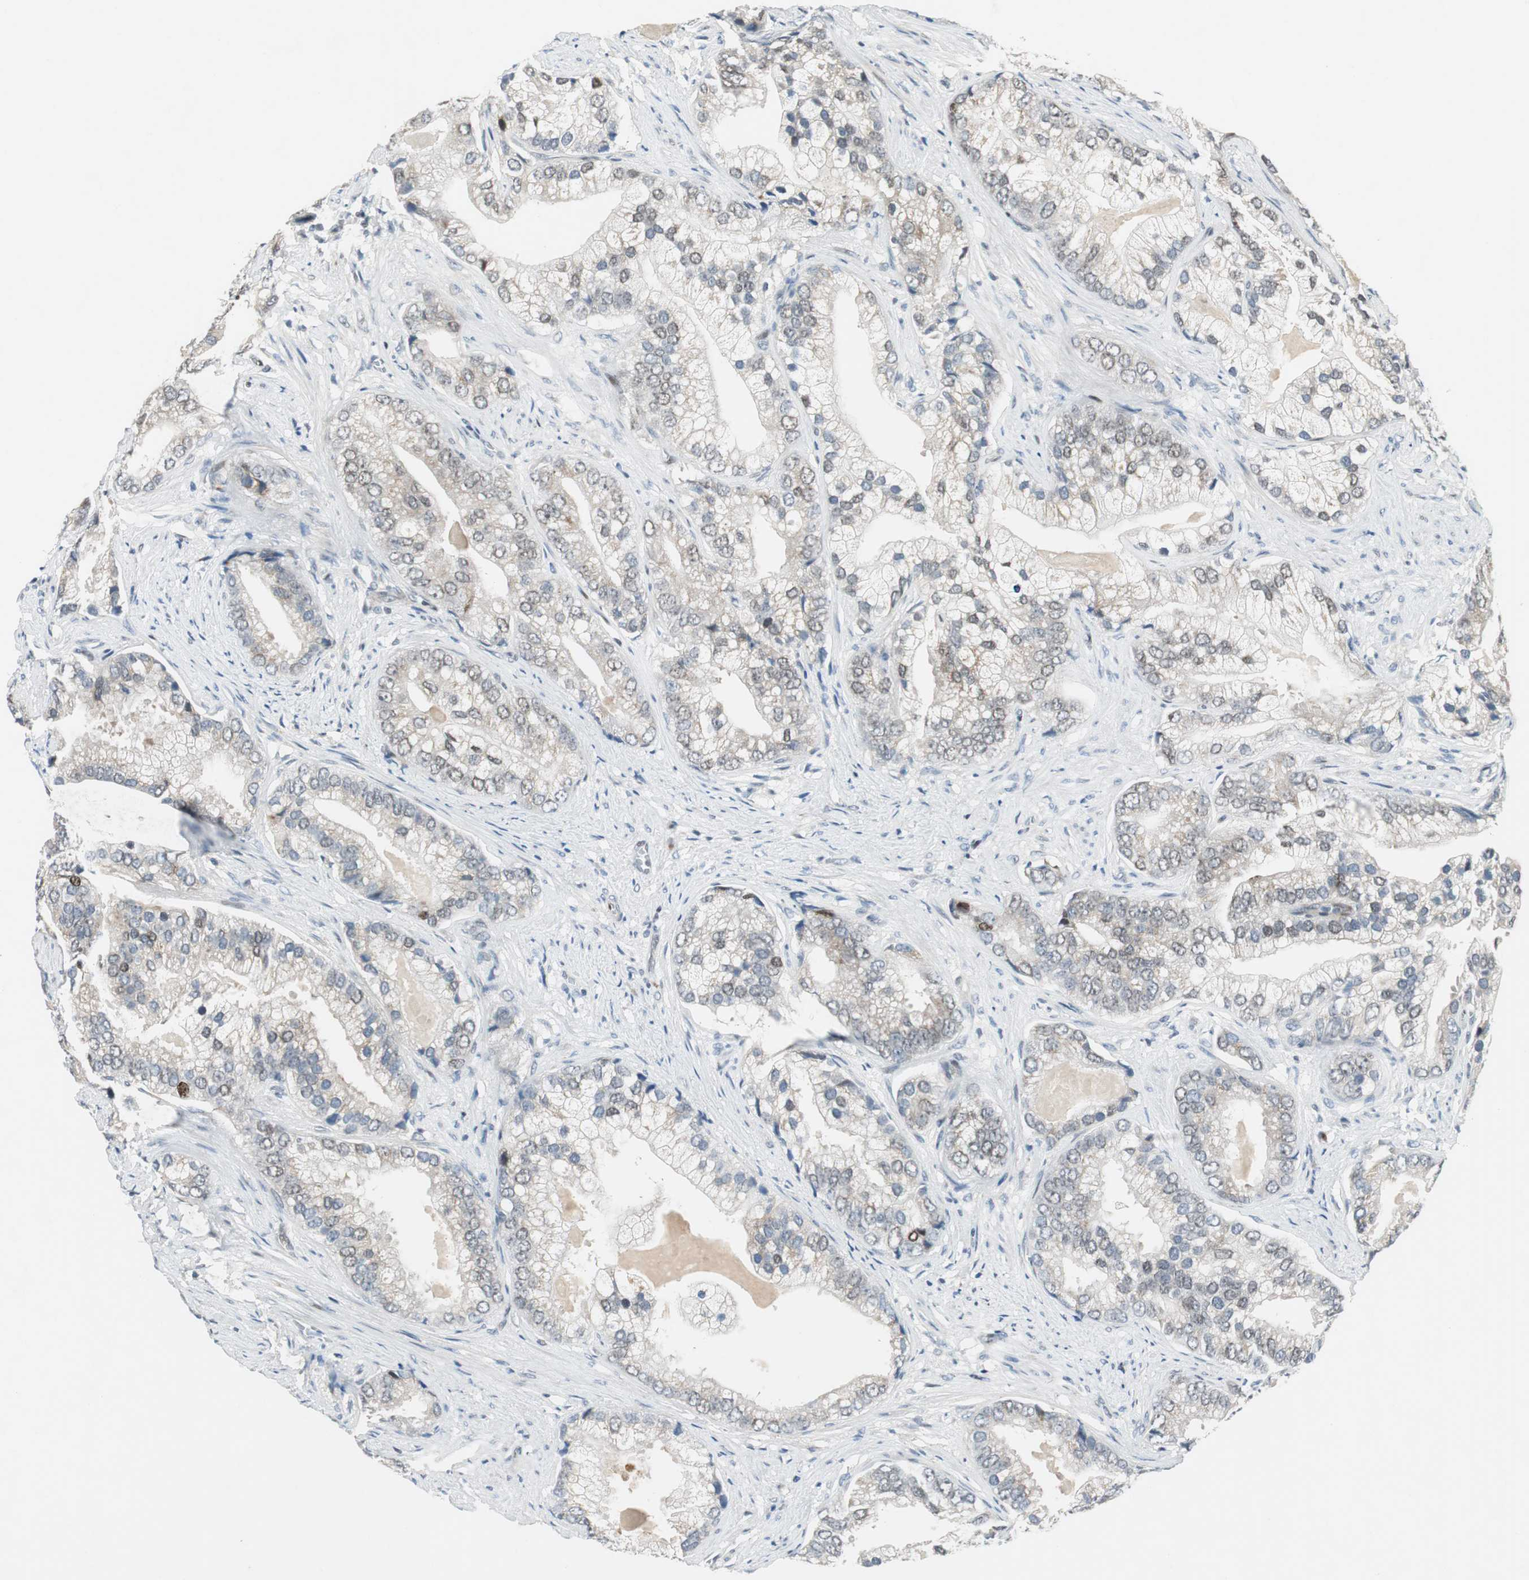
{"staining": {"intensity": "negative", "quantity": "none", "location": "none"}, "tissue": "prostate cancer", "cell_type": "Tumor cells", "image_type": "cancer", "snomed": [{"axis": "morphology", "description": "Adenocarcinoma, Low grade"}, {"axis": "topography", "description": "Prostate"}], "caption": "Micrograph shows no protein expression in tumor cells of prostate cancer (adenocarcinoma (low-grade)) tissue.", "gene": "AJUBA", "patient": {"sex": "male", "age": 71}}